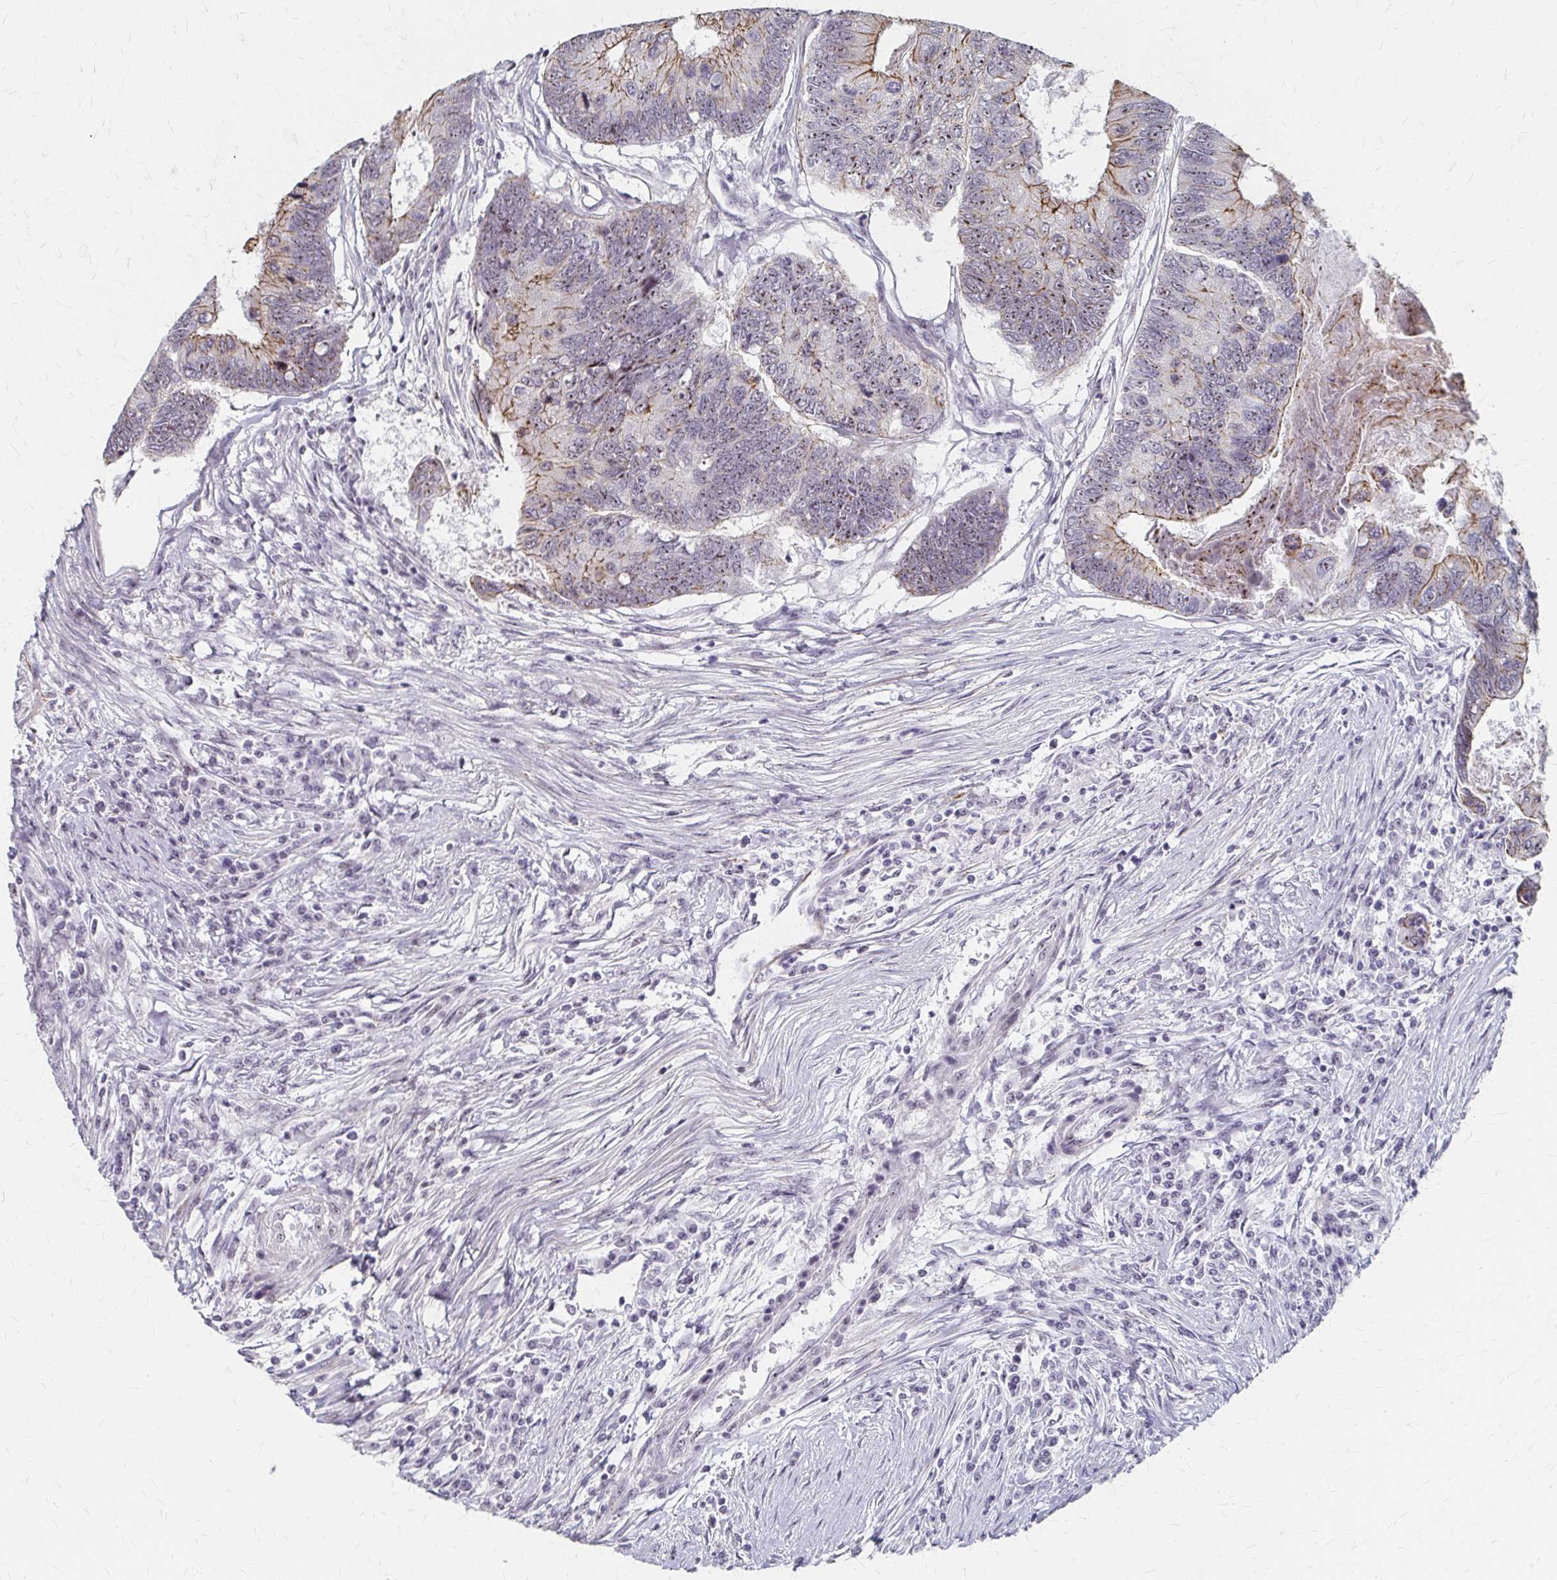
{"staining": {"intensity": "moderate", "quantity": "25%-75%", "location": "cytoplasmic/membranous,nuclear"}, "tissue": "colorectal cancer", "cell_type": "Tumor cells", "image_type": "cancer", "snomed": [{"axis": "morphology", "description": "Adenocarcinoma, NOS"}, {"axis": "topography", "description": "Colon"}], "caption": "A brown stain labels moderate cytoplasmic/membranous and nuclear positivity of a protein in colorectal cancer (adenocarcinoma) tumor cells.", "gene": "PES1", "patient": {"sex": "female", "age": 67}}